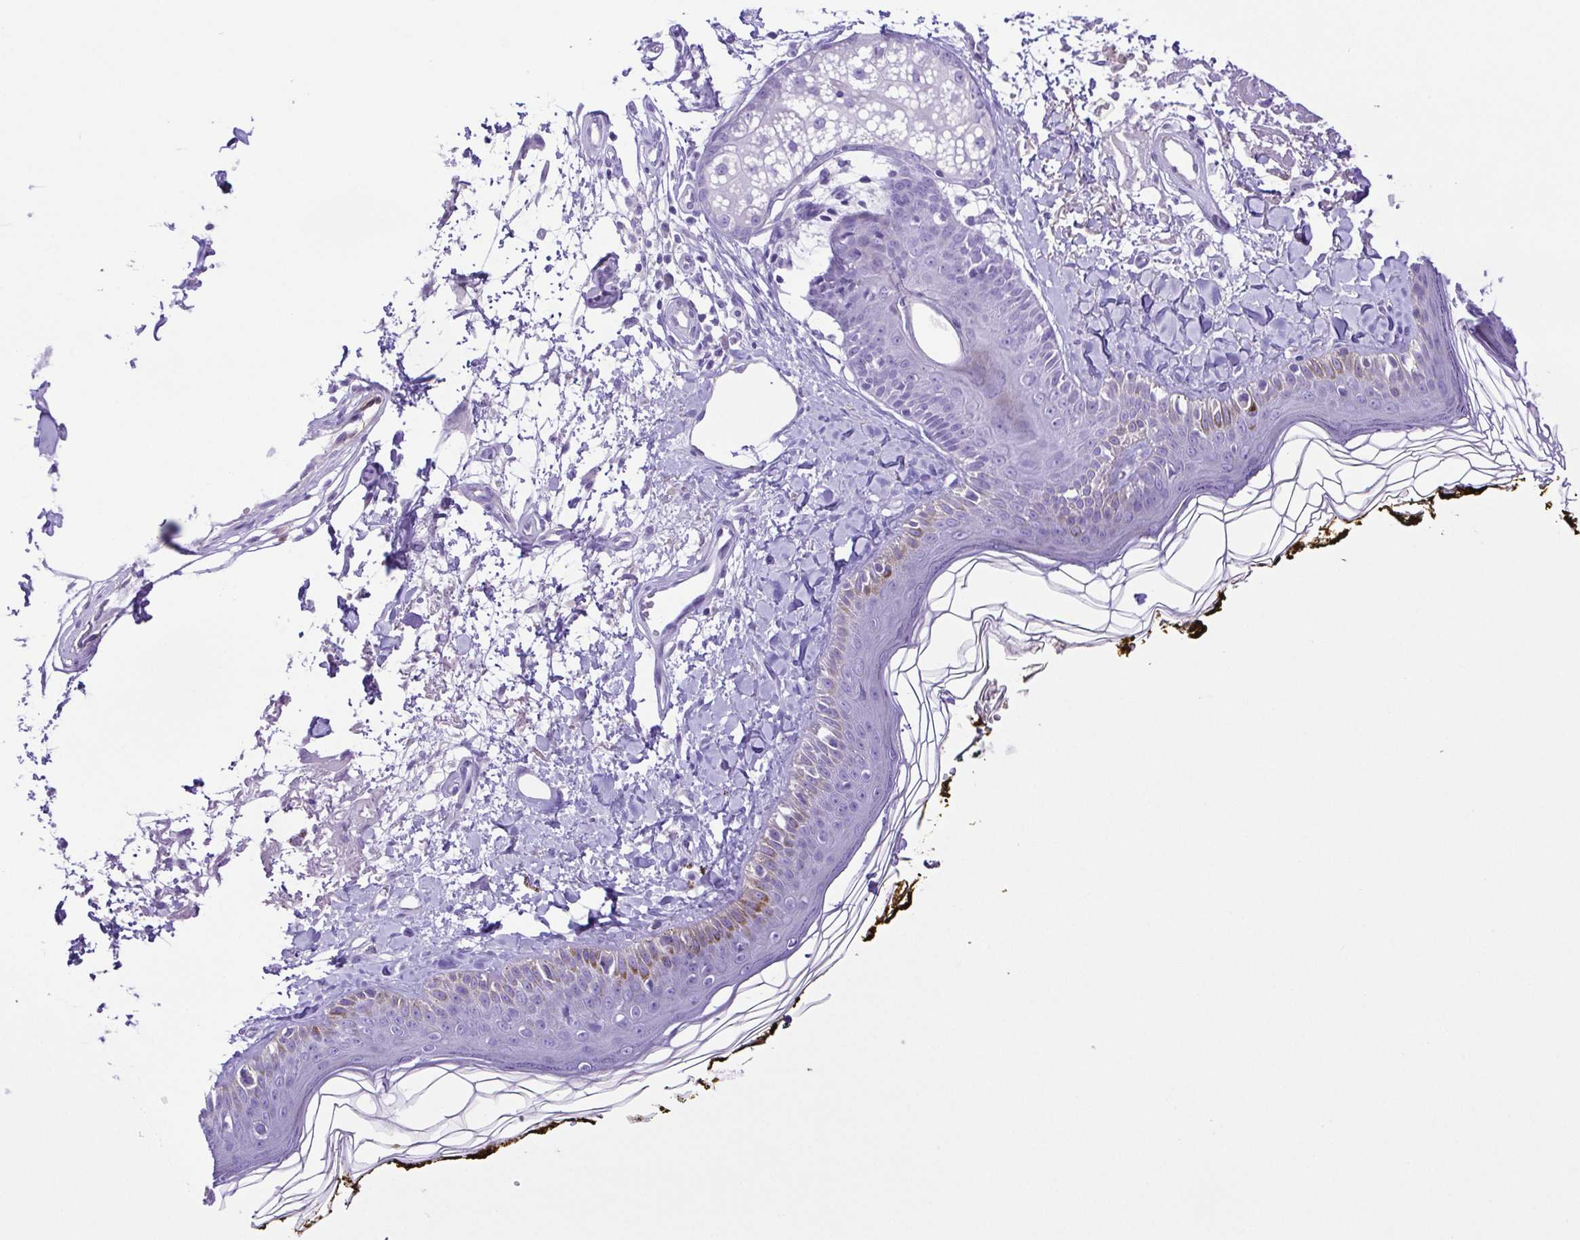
{"staining": {"intensity": "negative", "quantity": "none", "location": "none"}, "tissue": "skin", "cell_type": "Fibroblasts", "image_type": "normal", "snomed": [{"axis": "morphology", "description": "Normal tissue, NOS"}, {"axis": "topography", "description": "Skin"}], "caption": "The micrograph shows no staining of fibroblasts in unremarkable skin.", "gene": "PAK3", "patient": {"sex": "male", "age": 76}}